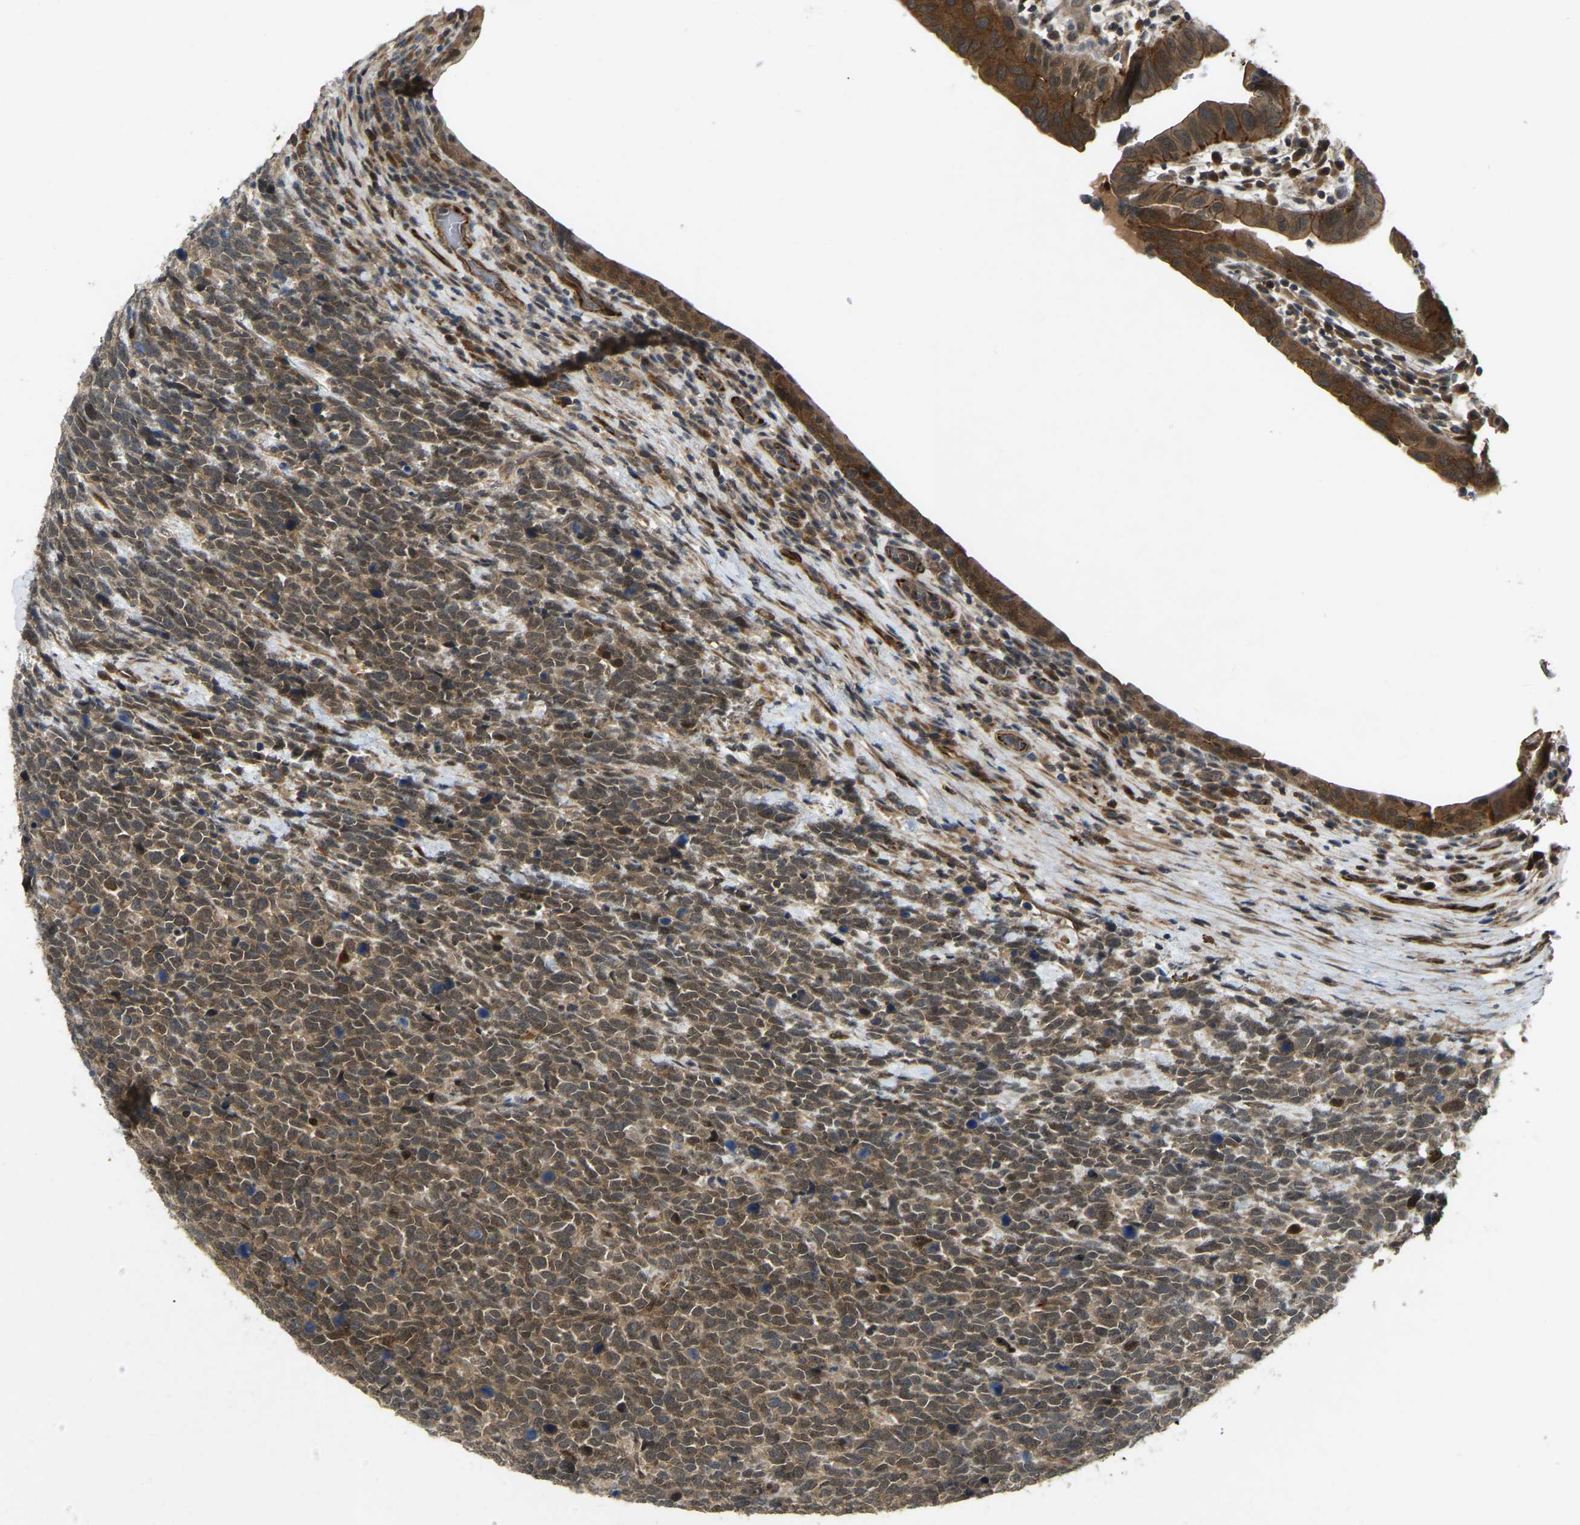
{"staining": {"intensity": "moderate", "quantity": ">75%", "location": "cytoplasmic/membranous,nuclear"}, "tissue": "urothelial cancer", "cell_type": "Tumor cells", "image_type": "cancer", "snomed": [{"axis": "morphology", "description": "Urothelial carcinoma, High grade"}, {"axis": "topography", "description": "Urinary bladder"}], "caption": "Moderate cytoplasmic/membranous and nuclear protein positivity is appreciated in about >75% of tumor cells in urothelial cancer.", "gene": "KIAA1549", "patient": {"sex": "female", "age": 82}}